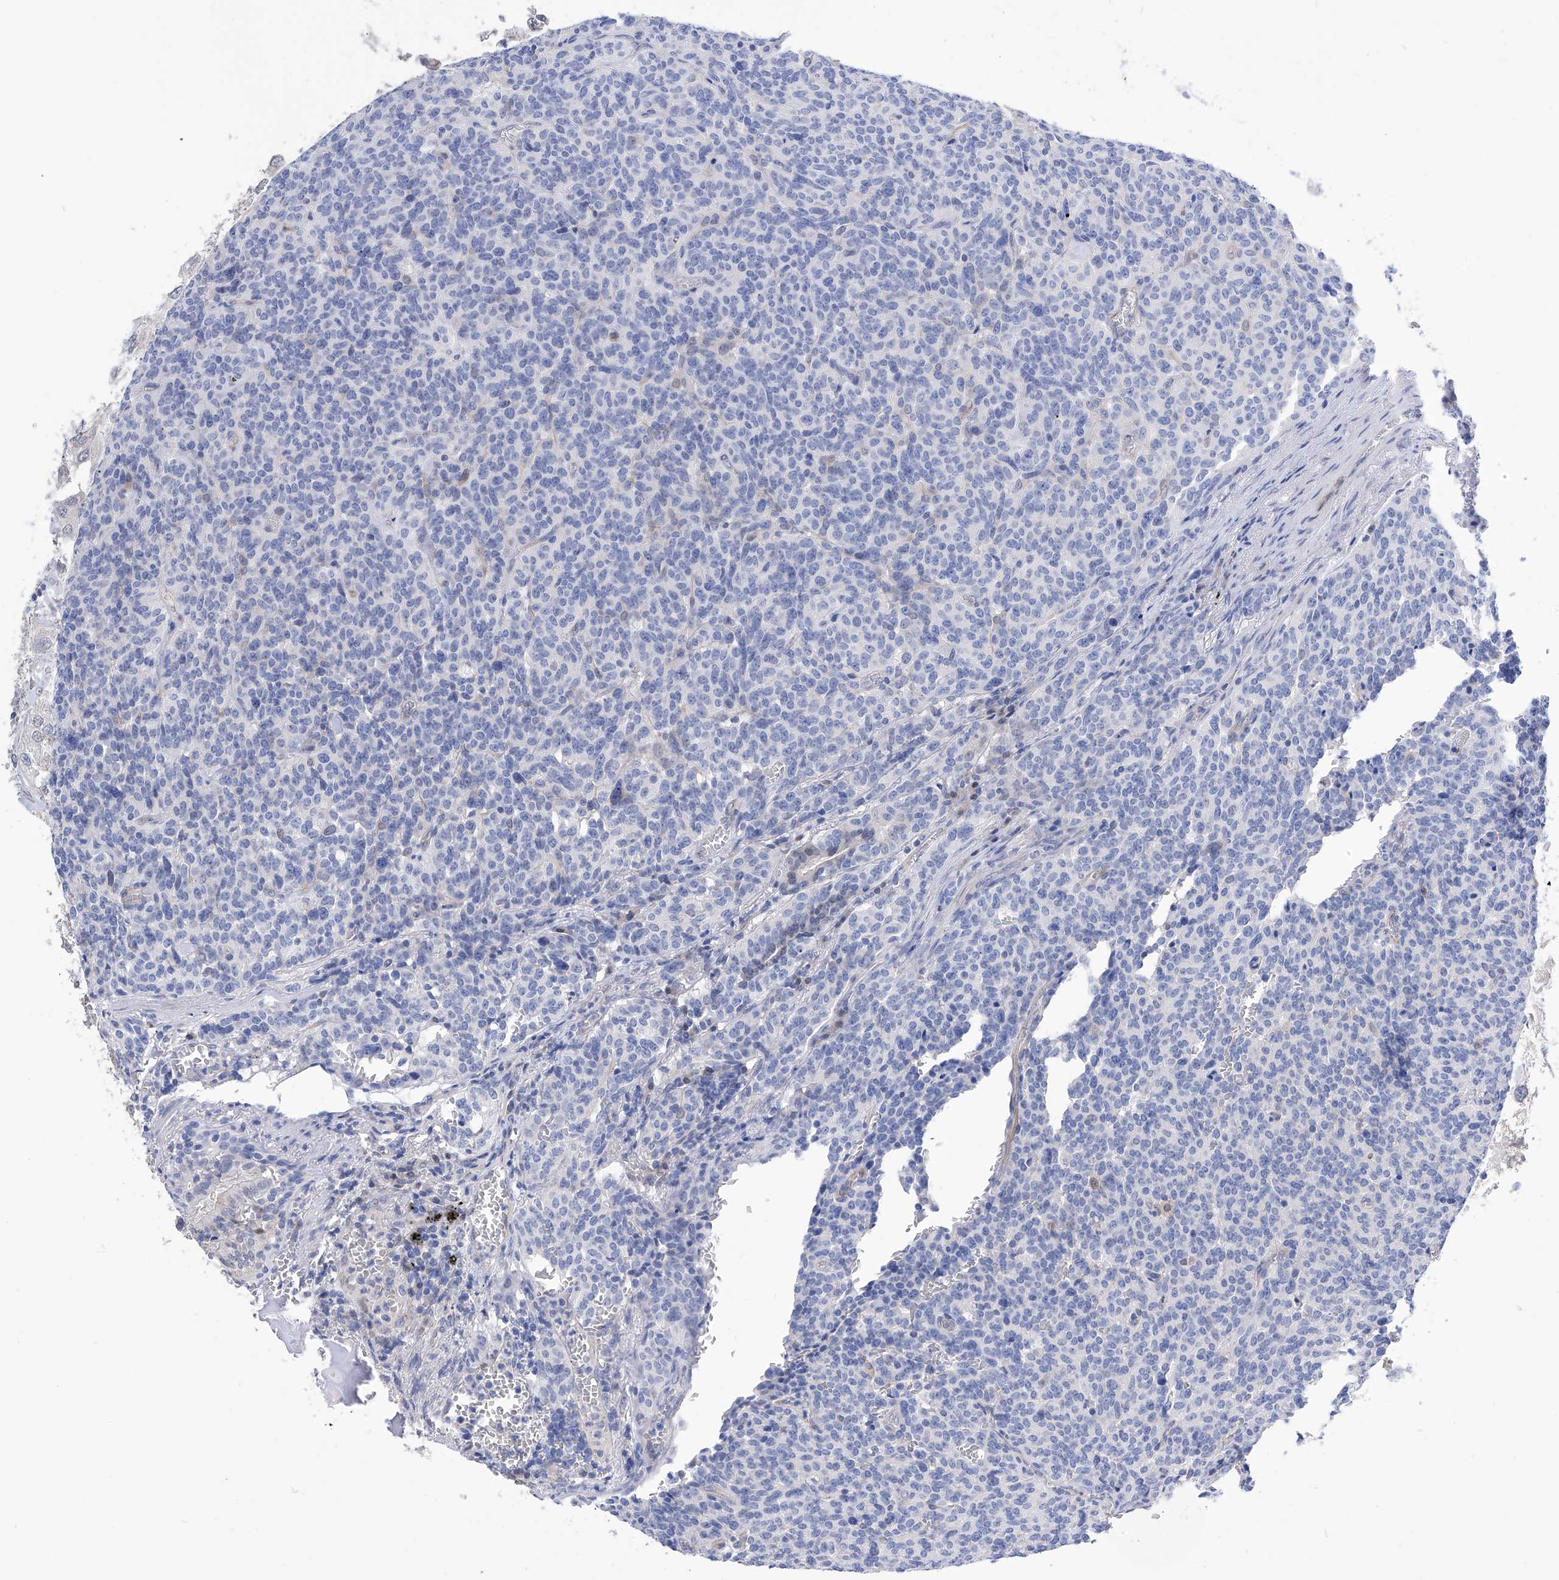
{"staining": {"intensity": "negative", "quantity": "none", "location": "none"}, "tissue": "carcinoid", "cell_type": "Tumor cells", "image_type": "cancer", "snomed": [{"axis": "morphology", "description": "Carcinoid, malignant, NOS"}, {"axis": "topography", "description": "Lung"}], "caption": "There is no significant positivity in tumor cells of carcinoid (malignant).", "gene": "PGM3", "patient": {"sex": "female", "age": 46}}